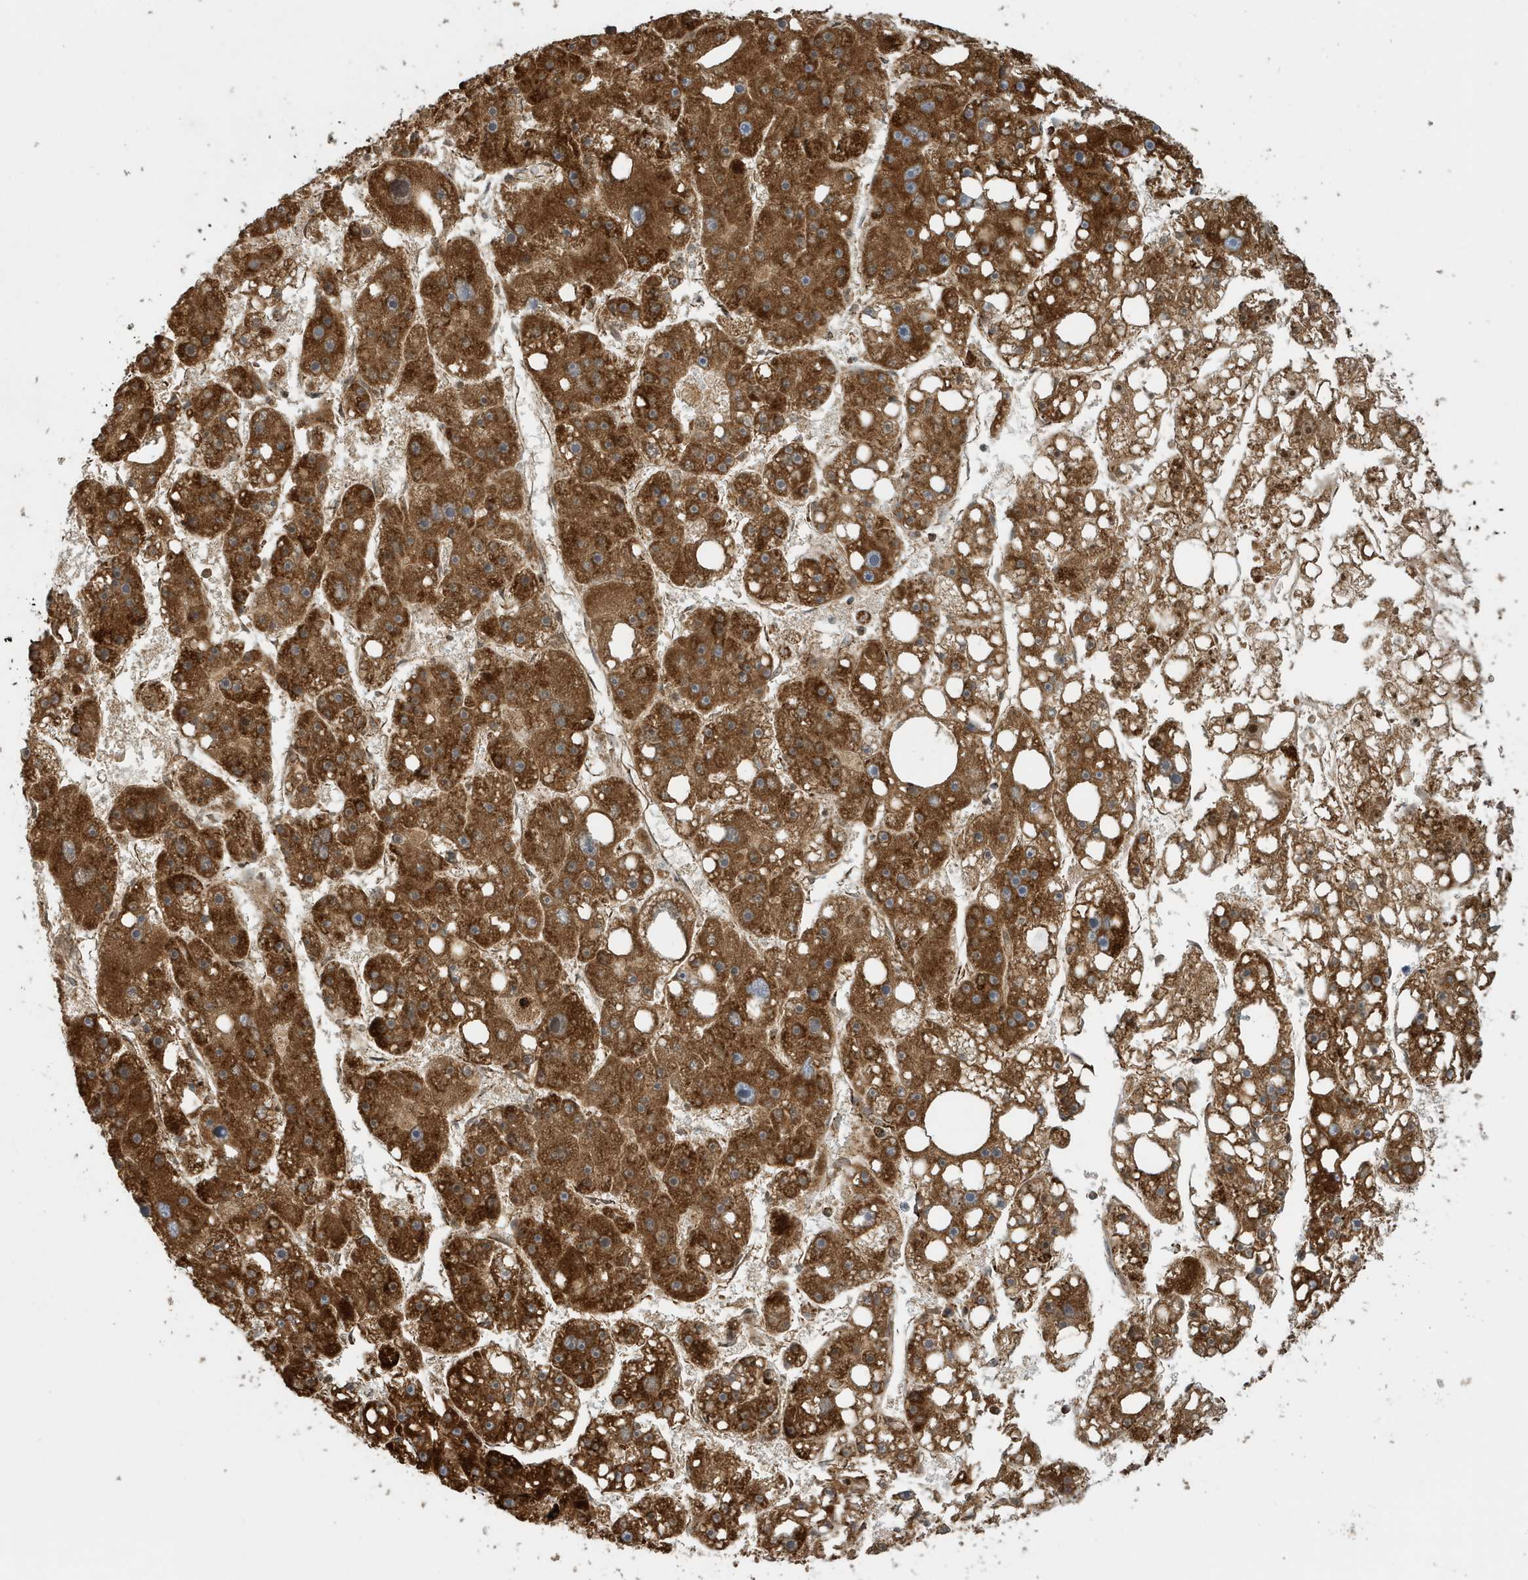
{"staining": {"intensity": "strong", "quantity": ">75%", "location": "cytoplasmic/membranous"}, "tissue": "liver cancer", "cell_type": "Tumor cells", "image_type": "cancer", "snomed": [{"axis": "morphology", "description": "Carcinoma, Hepatocellular, NOS"}, {"axis": "topography", "description": "Liver"}], "caption": "Liver hepatocellular carcinoma tissue exhibits strong cytoplasmic/membranous expression in about >75% of tumor cells The protein is shown in brown color, while the nuclei are stained blue.", "gene": "MAN1A1", "patient": {"sex": "female", "age": 61}}